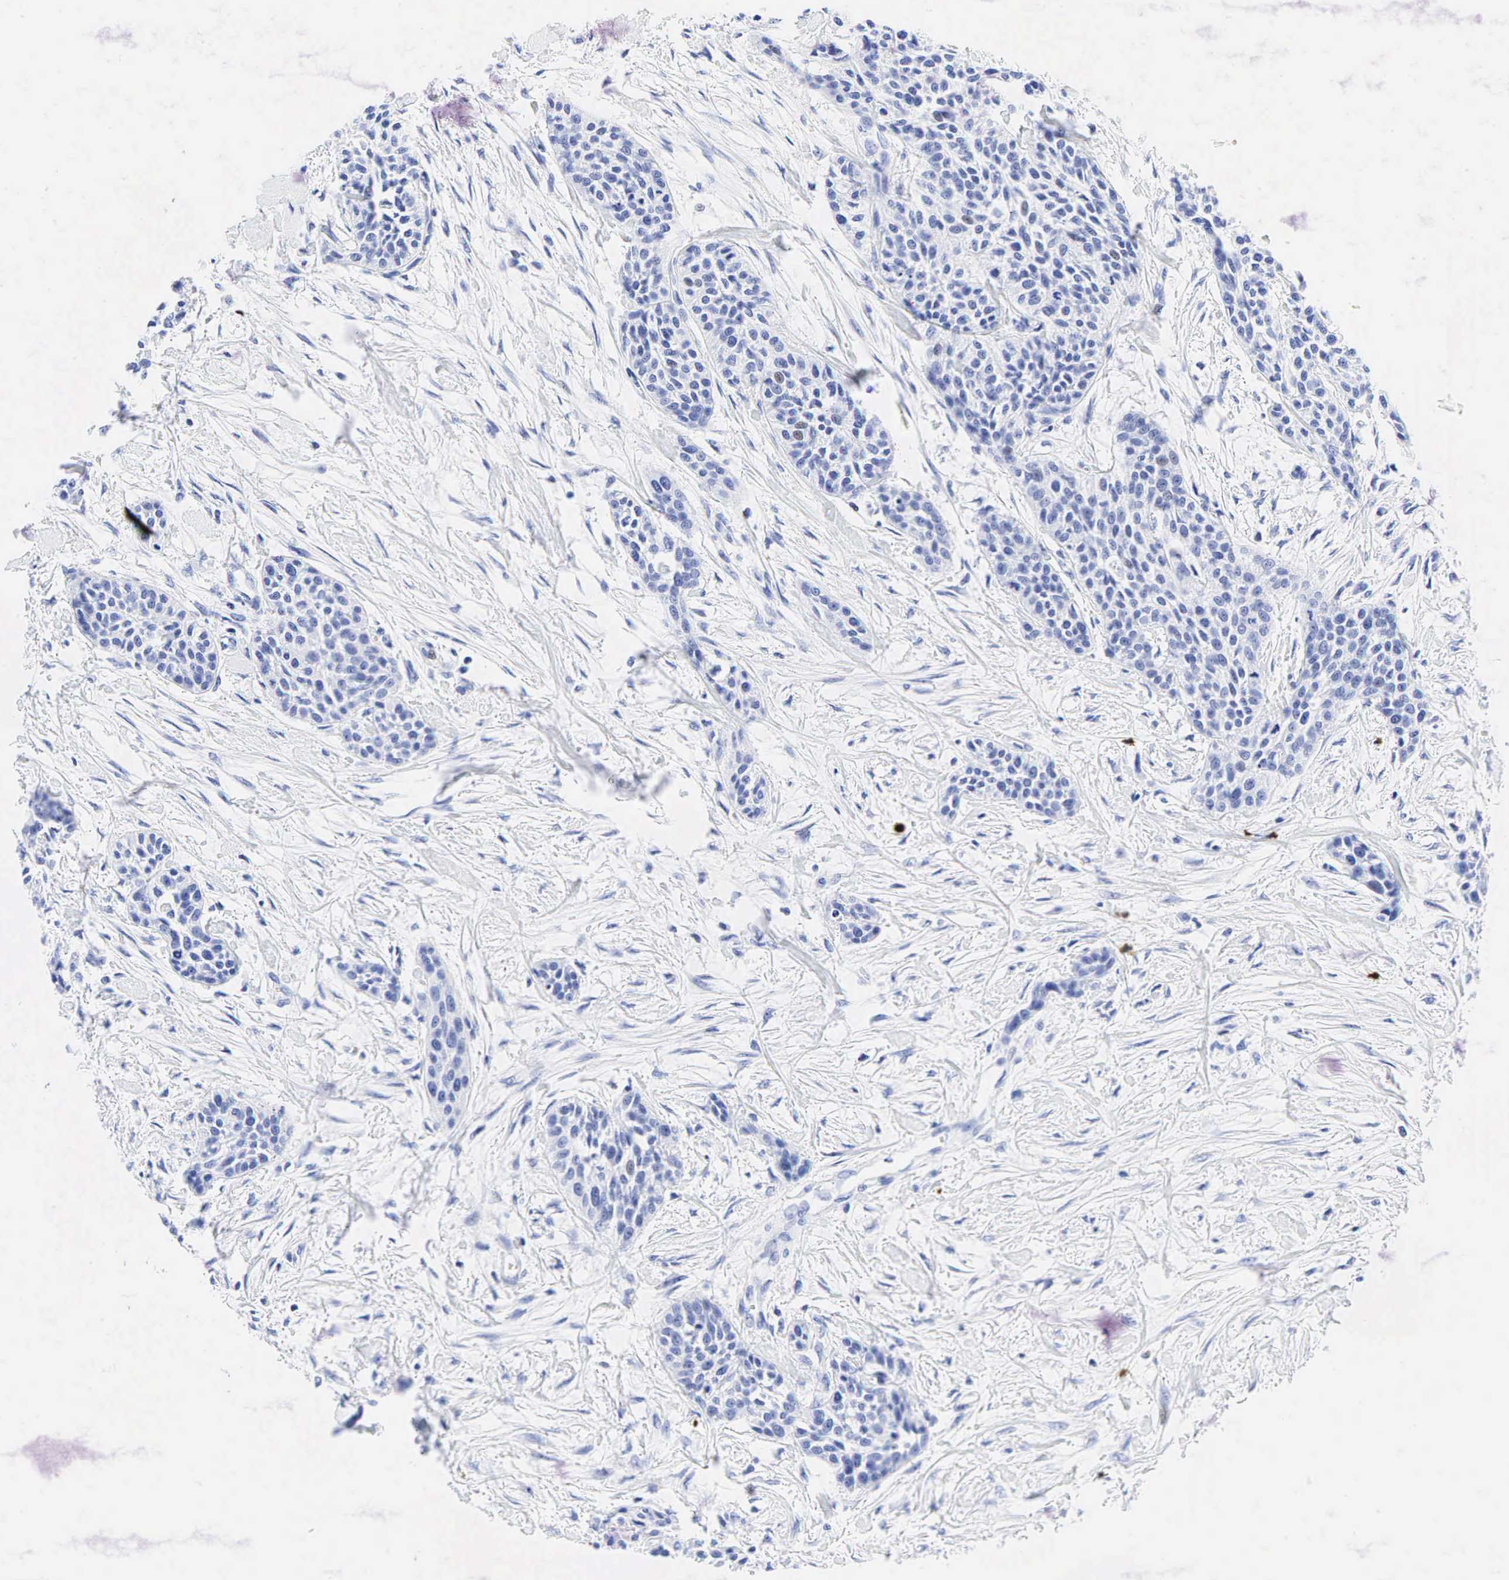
{"staining": {"intensity": "weak", "quantity": "<25%", "location": "nuclear"}, "tissue": "urothelial cancer", "cell_type": "Tumor cells", "image_type": "cancer", "snomed": [{"axis": "morphology", "description": "Urothelial carcinoma, High grade"}, {"axis": "topography", "description": "Urinary bladder"}], "caption": "The image shows no significant expression in tumor cells of urothelial cancer. (DAB IHC with hematoxylin counter stain).", "gene": "FUT4", "patient": {"sex": "male", "age": 56}}